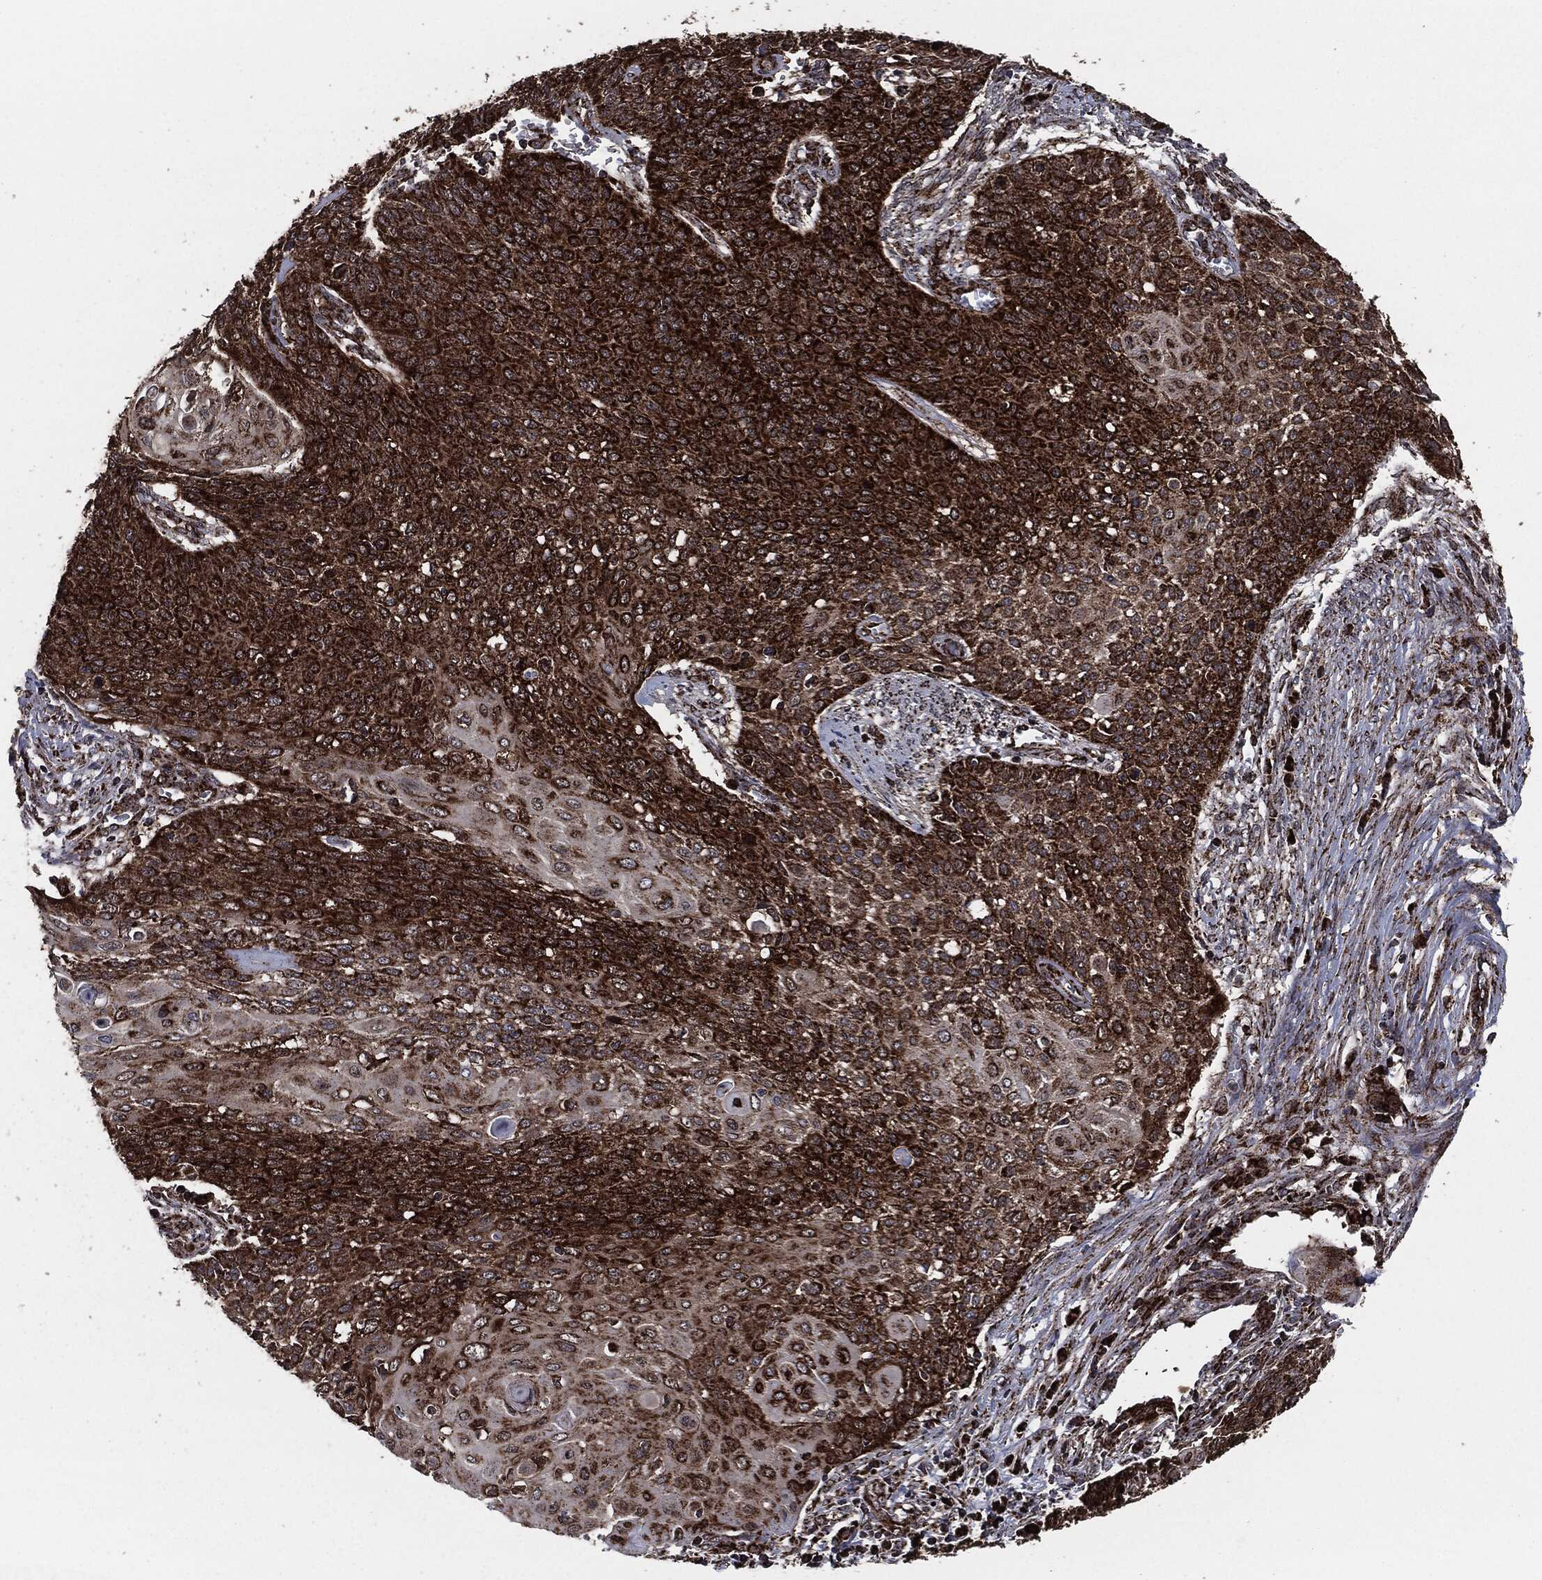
{"staining": {"intensity": "strong", "quantity": ">75%", "location": "cytoplasmic/membranous"}, "tissue": "cervical cancer", "cell_type": "Tumor cells", "image_type": "cancer", "snomed": [{"axis": "morphology", "description": "Squamous cell carcinoma, NOS"}, {"axis": "topography", "description": "Cervix"}], "caption": "Squamous cell carcinoma (cervical) tissue reveals strong cytoplasmic/membranous staining in about >75% of tumor cells, visualized by immunohistochemistry.", "gene": "FH", "patient": {"sex": "female", "age": 39}}